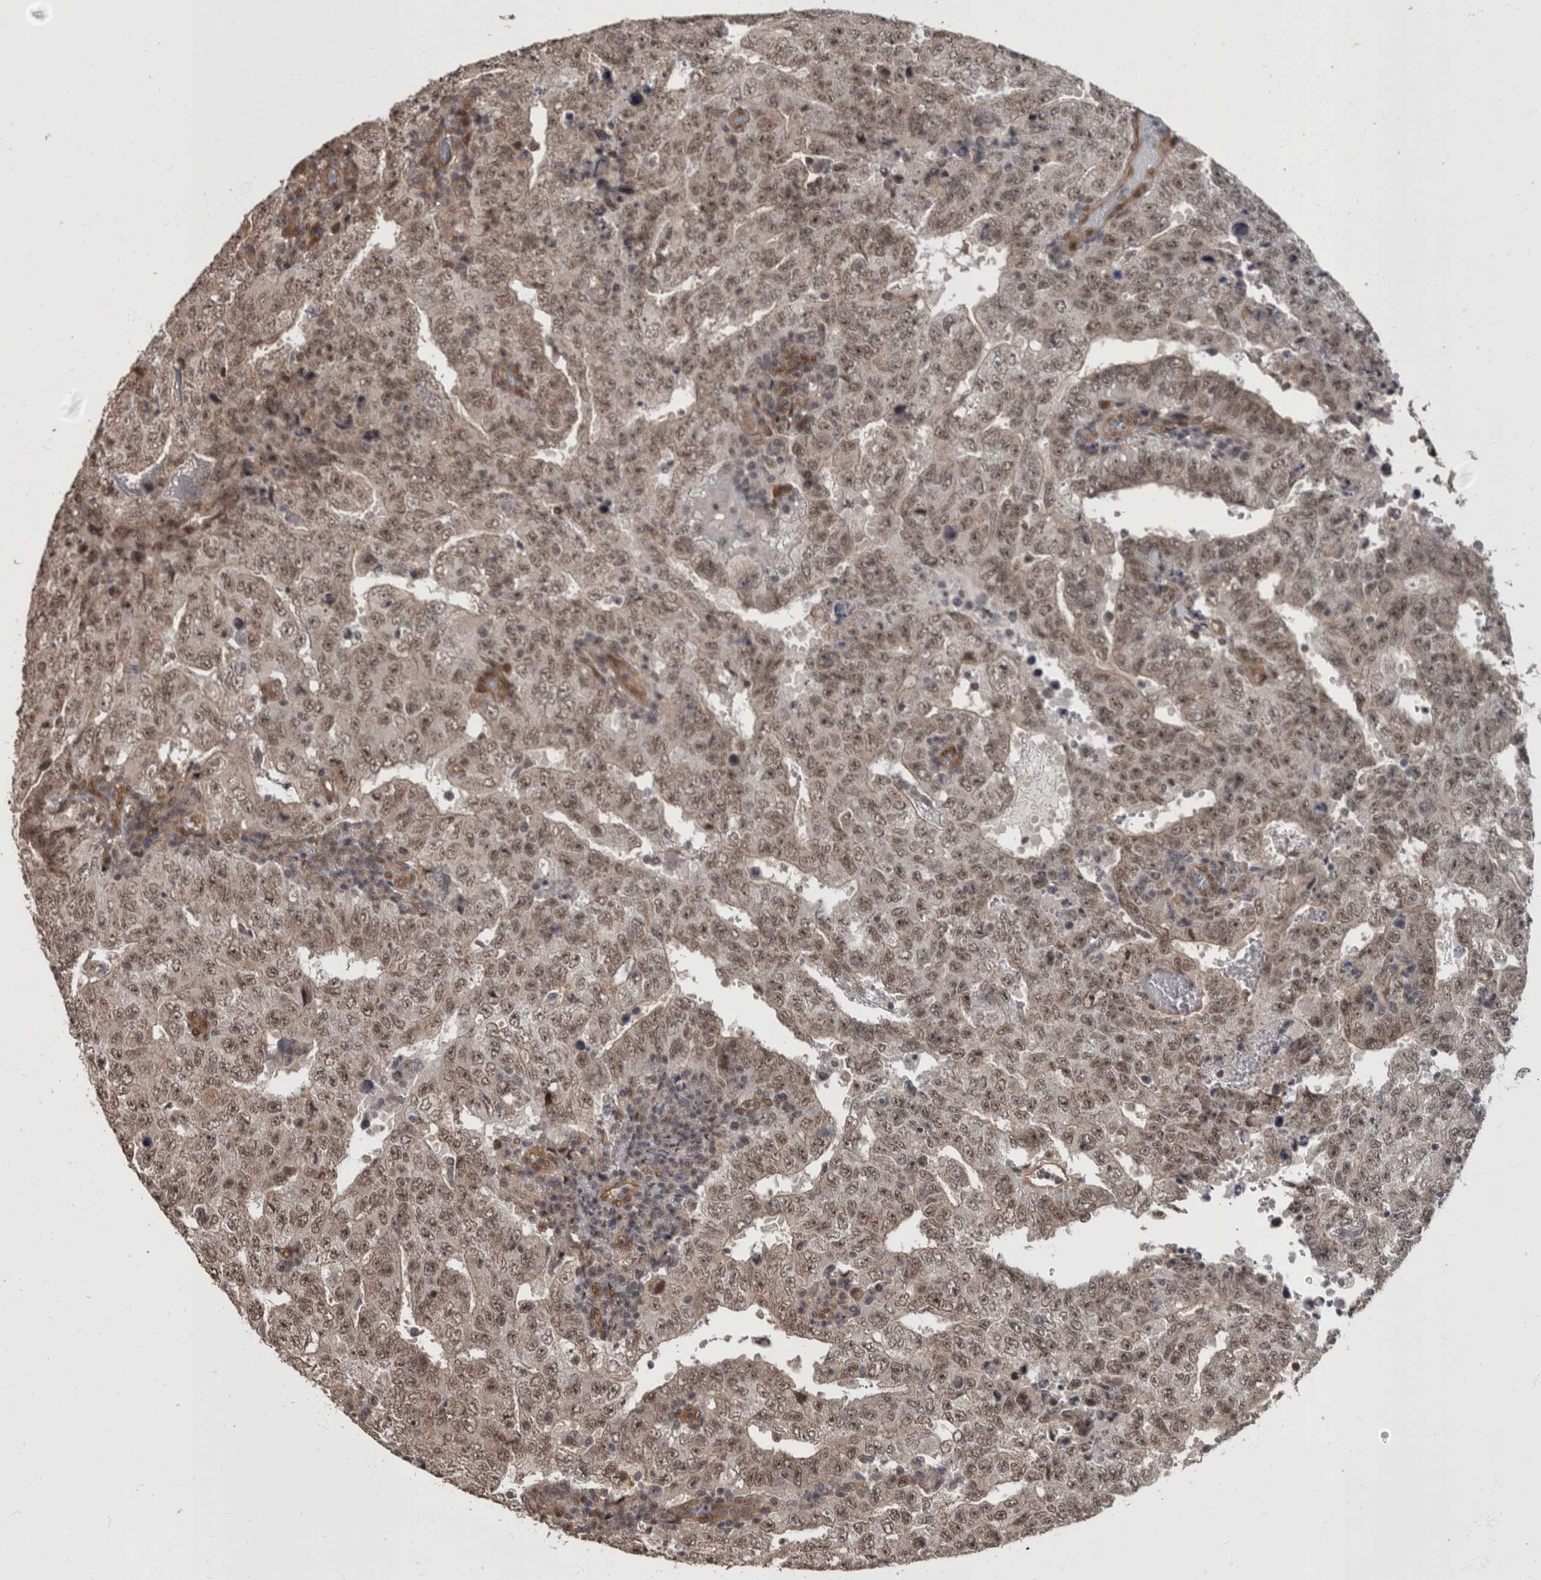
{"staining": {"intensity": "weak", "quantity": ">75%", "location": "nuclear"}, "tissue": "testis cancer", "cell_type": "Tumor cells", "image_type": "cancer", "snomed": [{"axis": "morphology", "description": "Carcinoma, Embryonal, NOS"}, {"axis": "topography", "description": "Testis"}], "caption": "Testis cancer tissue reveals weak nuclear staining in approximately >75% of tumor cells", "gene": "AKT3", "patient": {"sex": "male", "age": 26}}